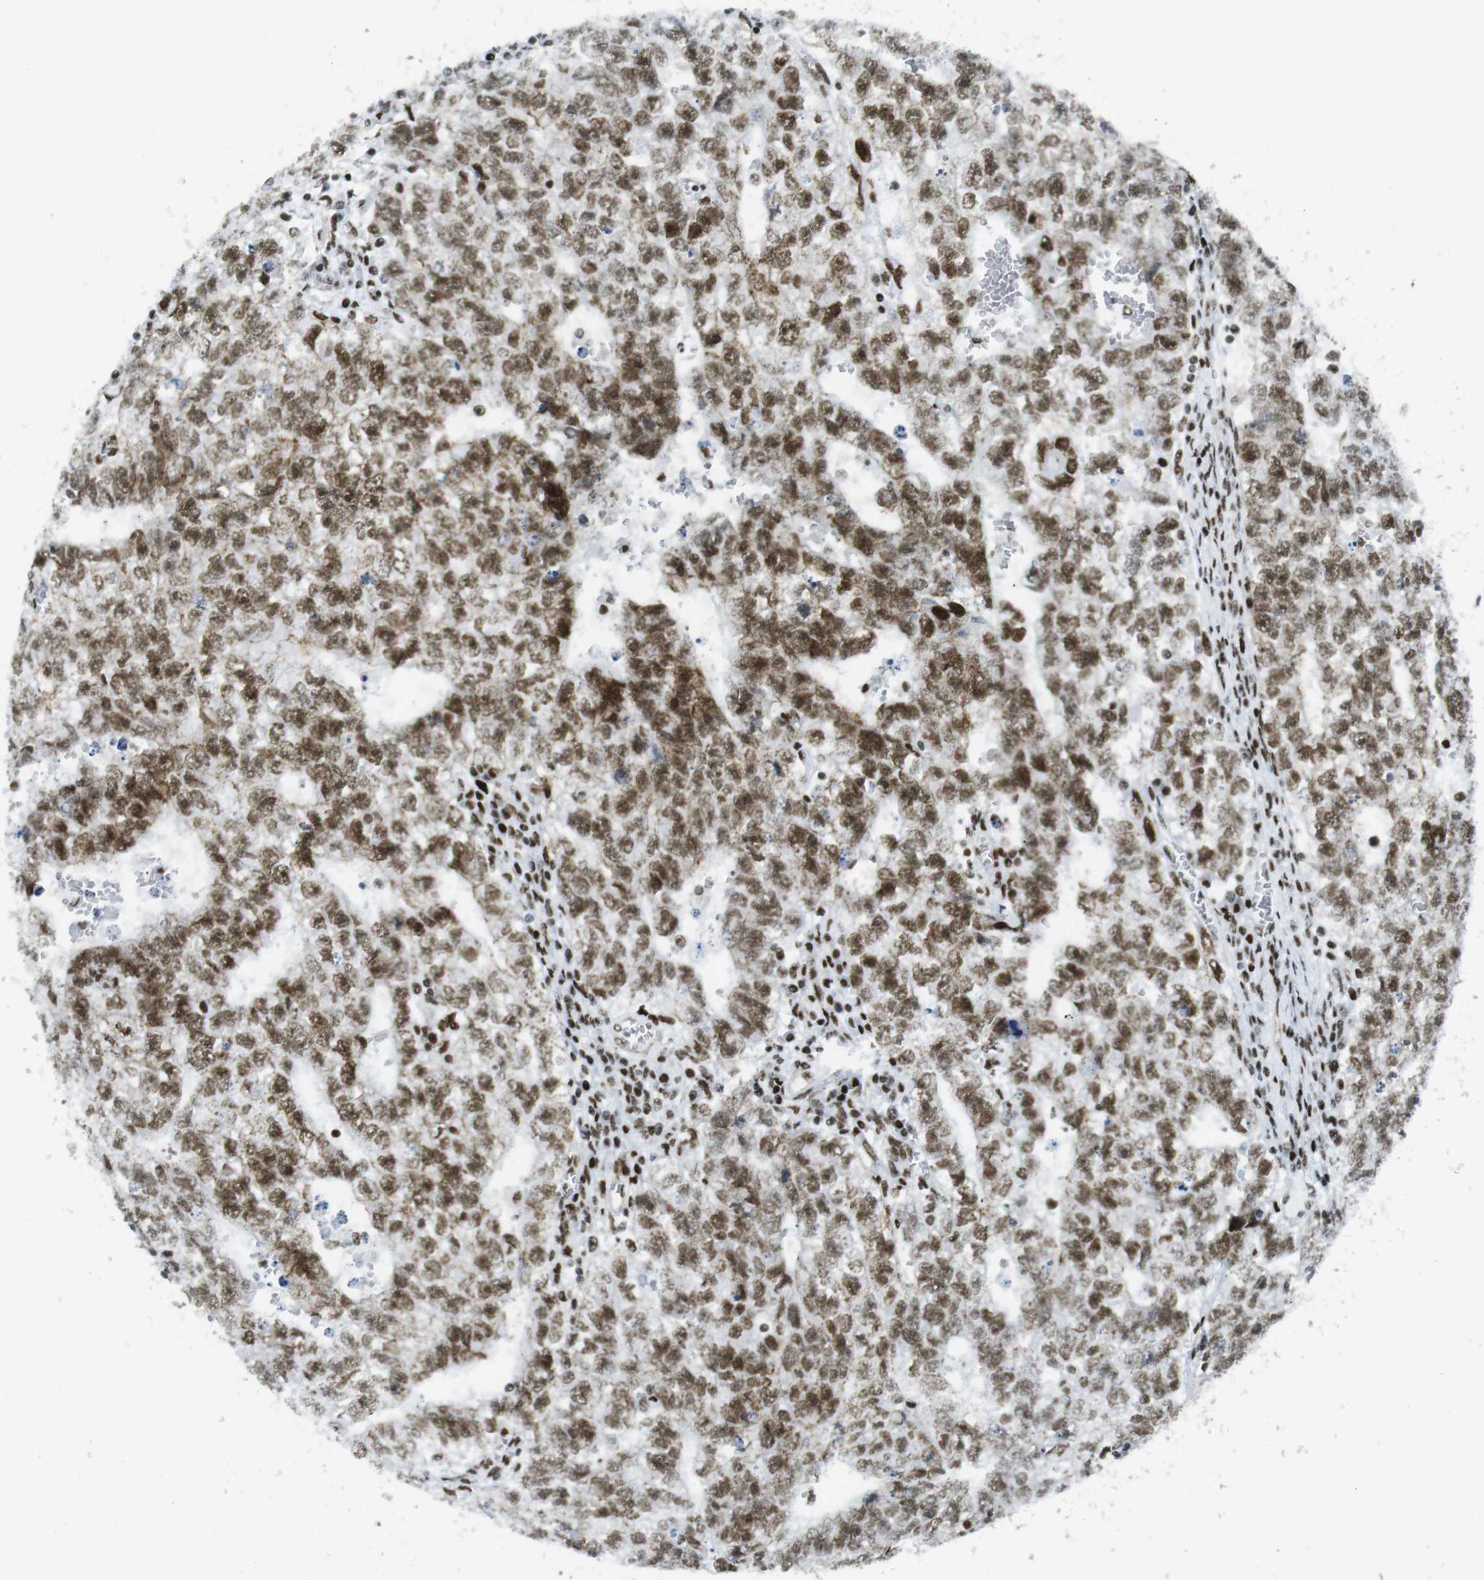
{"staining": {"intensity": "moderate", "quantity": ">75%", "location": "nuclear"}, "tissue": "testis cancer", "cell_type": "Tumor cells", "image_type": "cancer", "snomed": [{"axis": "morphology", "description": "Seminoma, NOS"}, {"axis": "morphology", "description": "Carcinoma, Embryonal, NOS"}, {"axis": "topography", "description": "Testis"}], "caption": "Immunohistochemistry histopathology image of testis cancer stained for a protein (brown), which reveals medium levels of moderate nuclear staining in about >75% of tumor cells.", "gene": "ARID1A", "patient": {"sex": "male", "age": 38}}